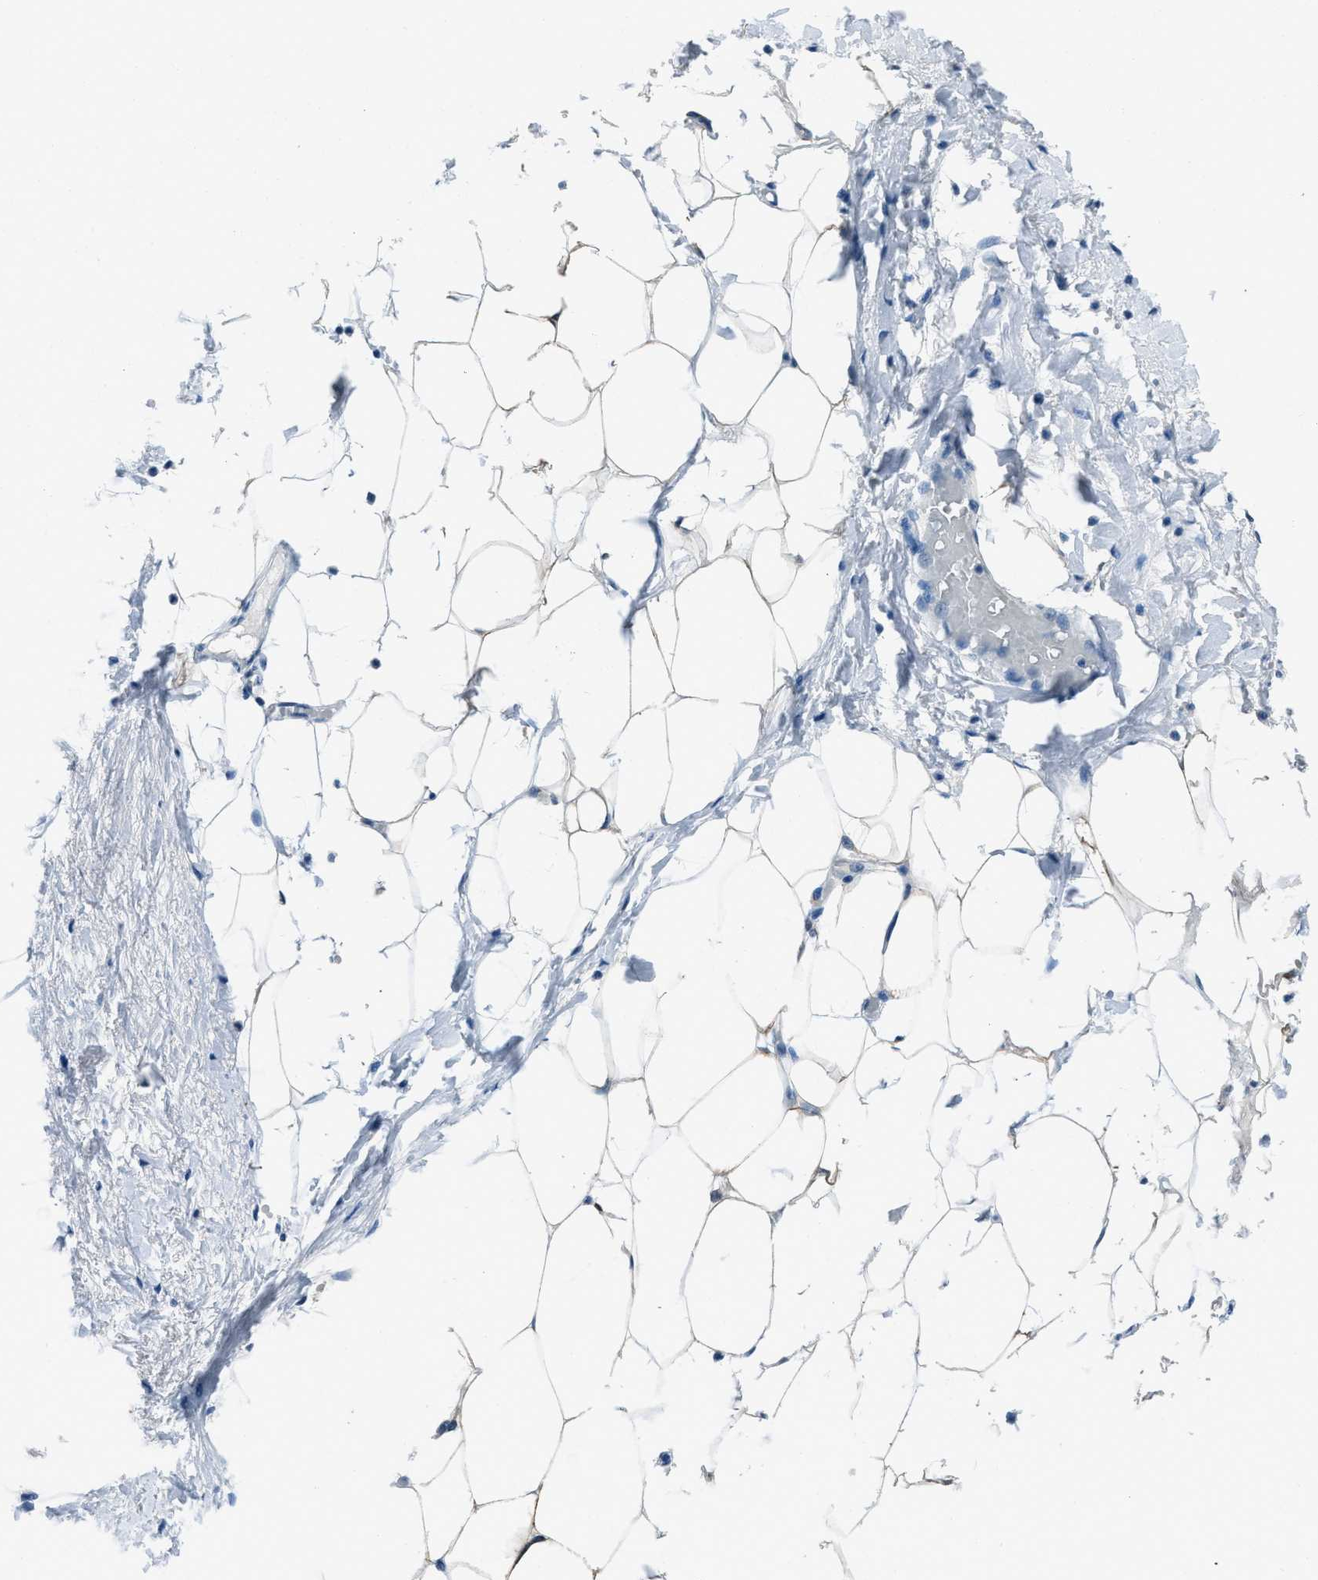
{"staining": {"intensity": "moderate", "quantity": ">75%", "location": "cytoplasmic/membranous"}, "tissue": "adipose tissue", "cell_type": "Adipocytes", "image_type": "normal", "snomed": [{"axis": "morphology", "description": "Normal tissue, NOS"}, {"axis": "topography", "description": "Soft tissue"}], "caption": "About >75% of adipocytes in benign adipose tissue reveal moderate cytoplasmic/membranous protein positivity as visualized by brown immunohistochemical staining.", "gene": "AMACR", "patient": {"sex": "male", "age": 72}}